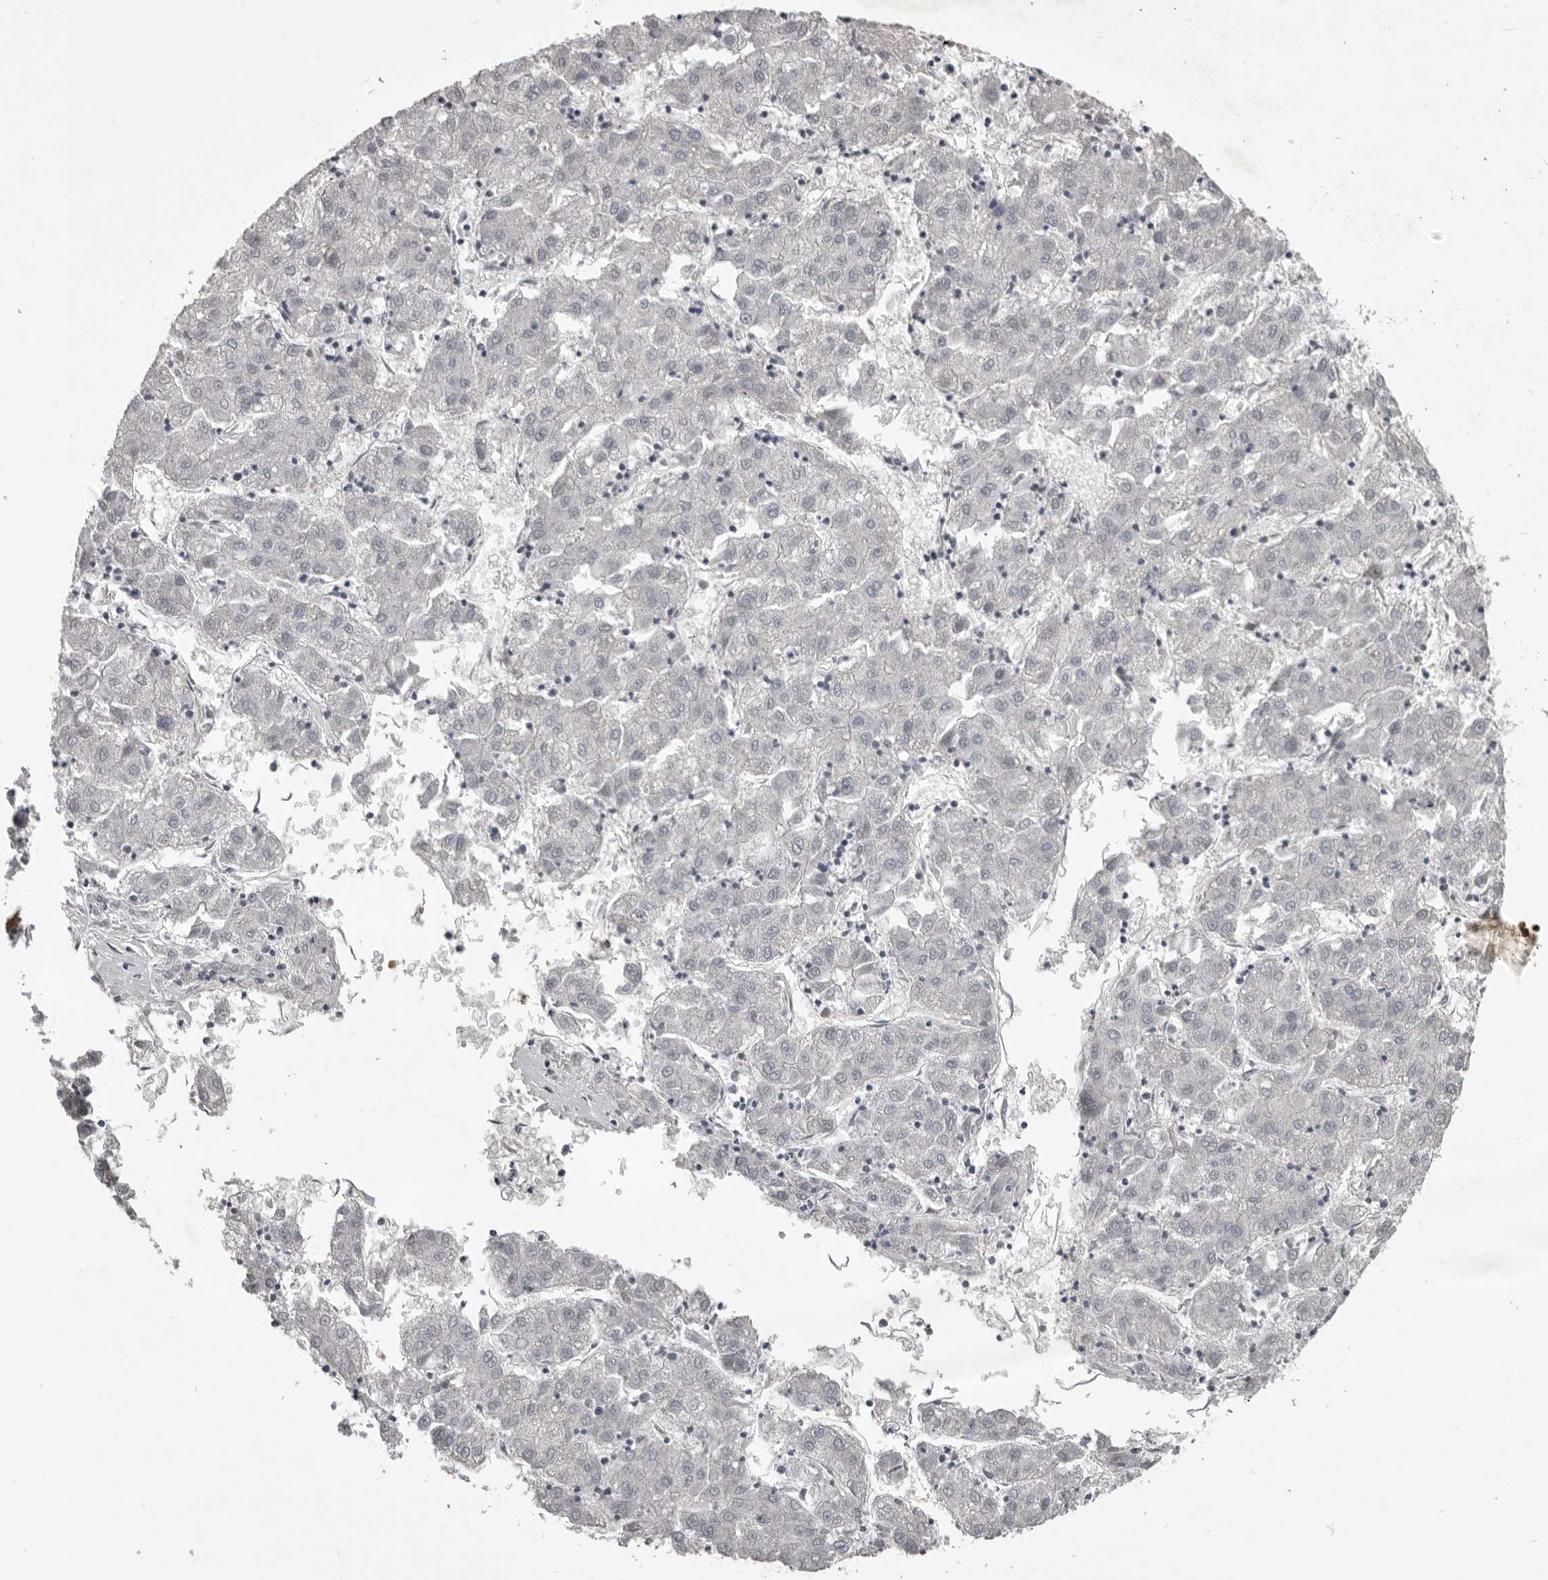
{"staining": {"intensity": "negative", "quantity": "none", "location": "none"}, "tissue": "liver cancer", "cell_type": "Tumor cells", "image_type": "cancer", "snomed": [{"axis": "morphology", "description": "Carcinoma, Hepatocellular, NOS"}, {"axis": "topography", "description": "Liver"}], "caption": "Immunohistochemical staining of liver cancer (hepatocellular carcinoma) displays no significant staining in tumor cells. (DAB IHC, high magnification).", "gene": "EPHA10", "patient": {"sex": "male", "age": 72}}